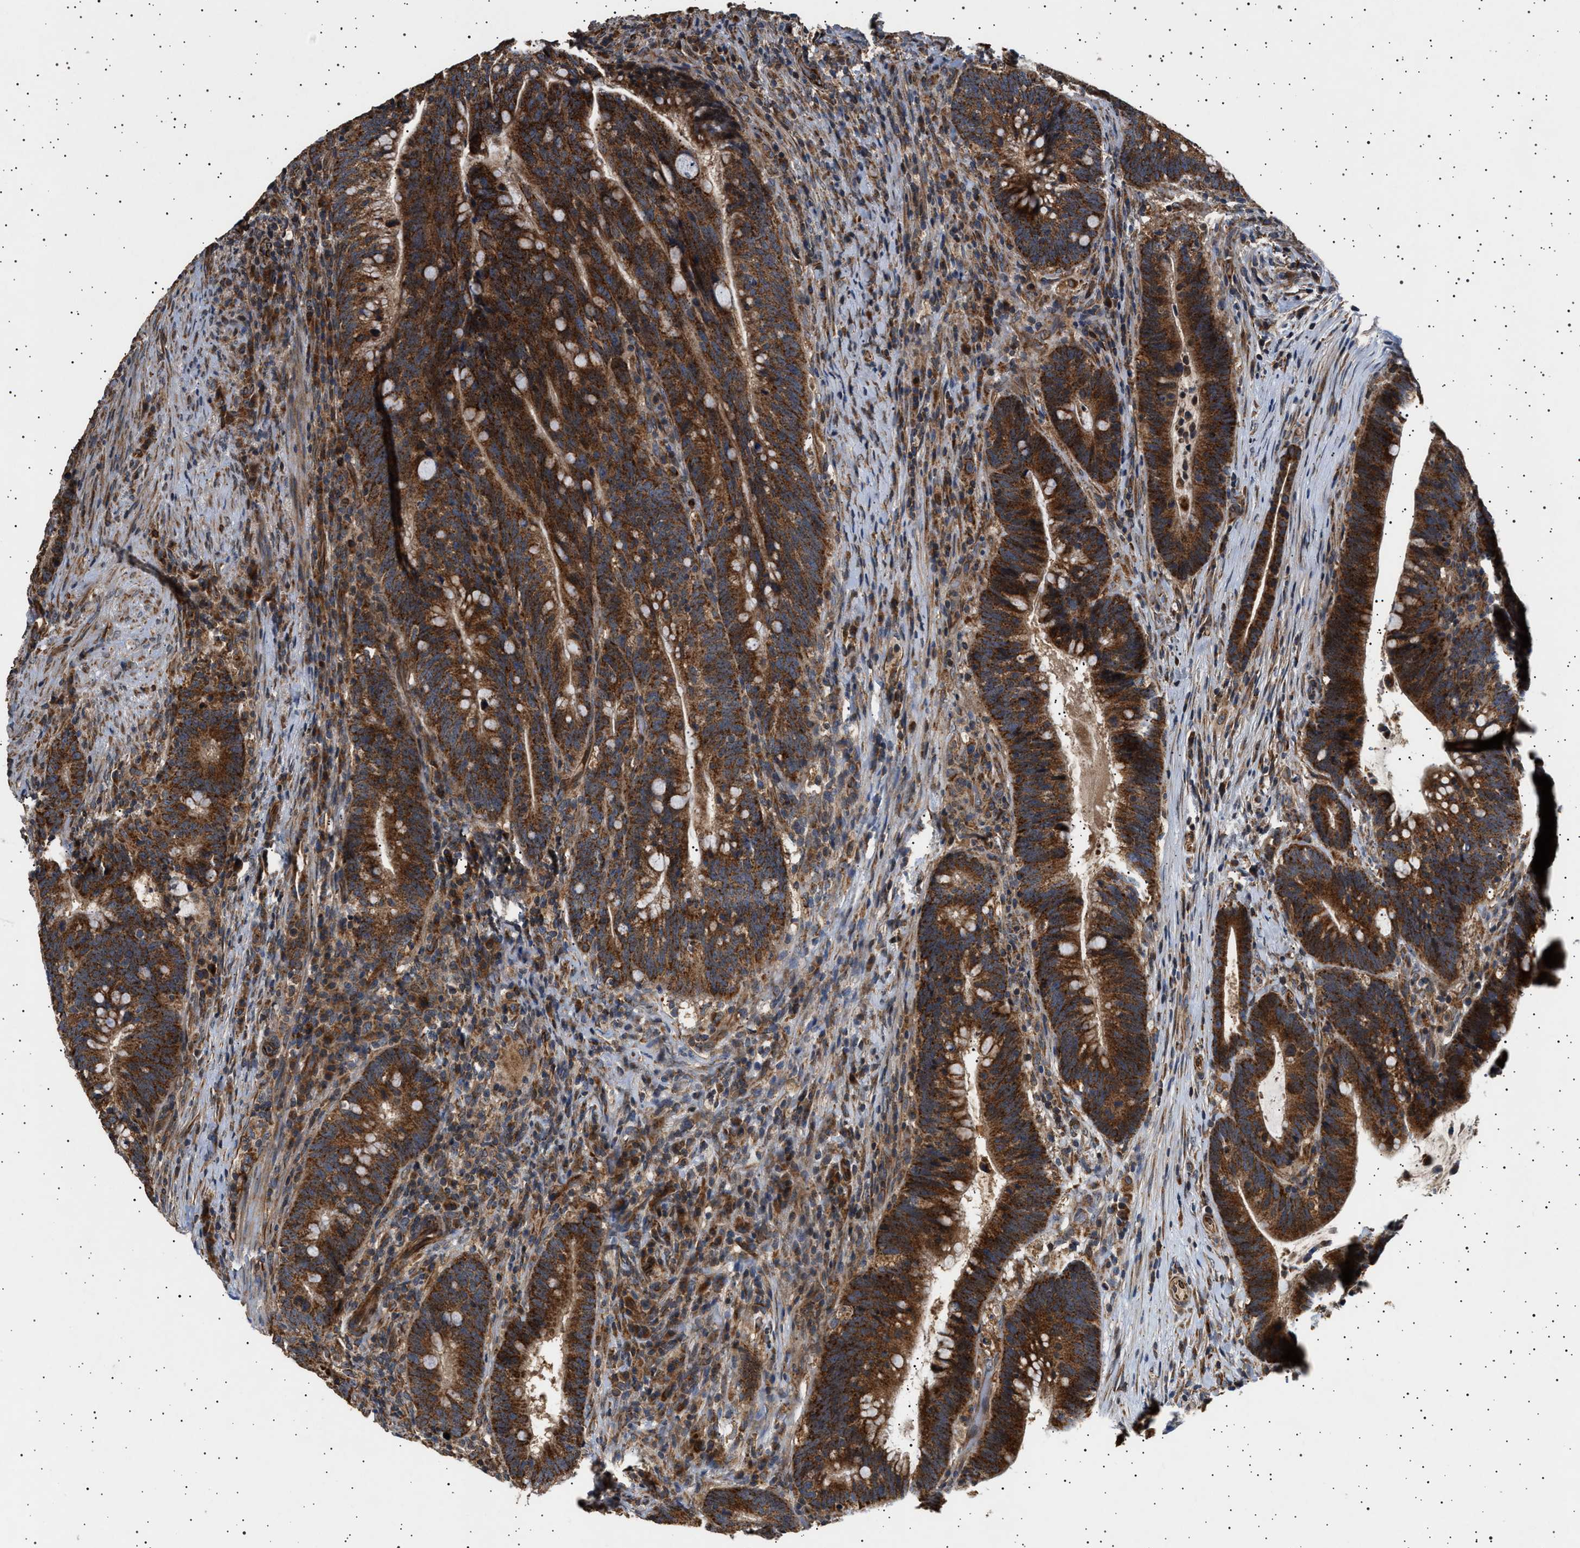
{"staining": {"intensity": "strong", "quantity": ">75%", "location": "cytoplasmic/membranous"}, "tissue": "colorectal cancer", "cell_type": "Tumor cells", "image_type": "cancer", "snomed": [{"axis": "morphology", "description": "Adenocarcinoma, NOS"}, {"axis": "topography", "description": "Colon"}], "caption": "Protein expression analysis of colorectal cancer demonstrates strong cytoplasmic/membranous expression in about >75% of tumor cells. (DAB = brown stain, brightfield microscopy at high magnification).", "gene": "TRUB2", "patient": {"sex": "female", "age": 66}}